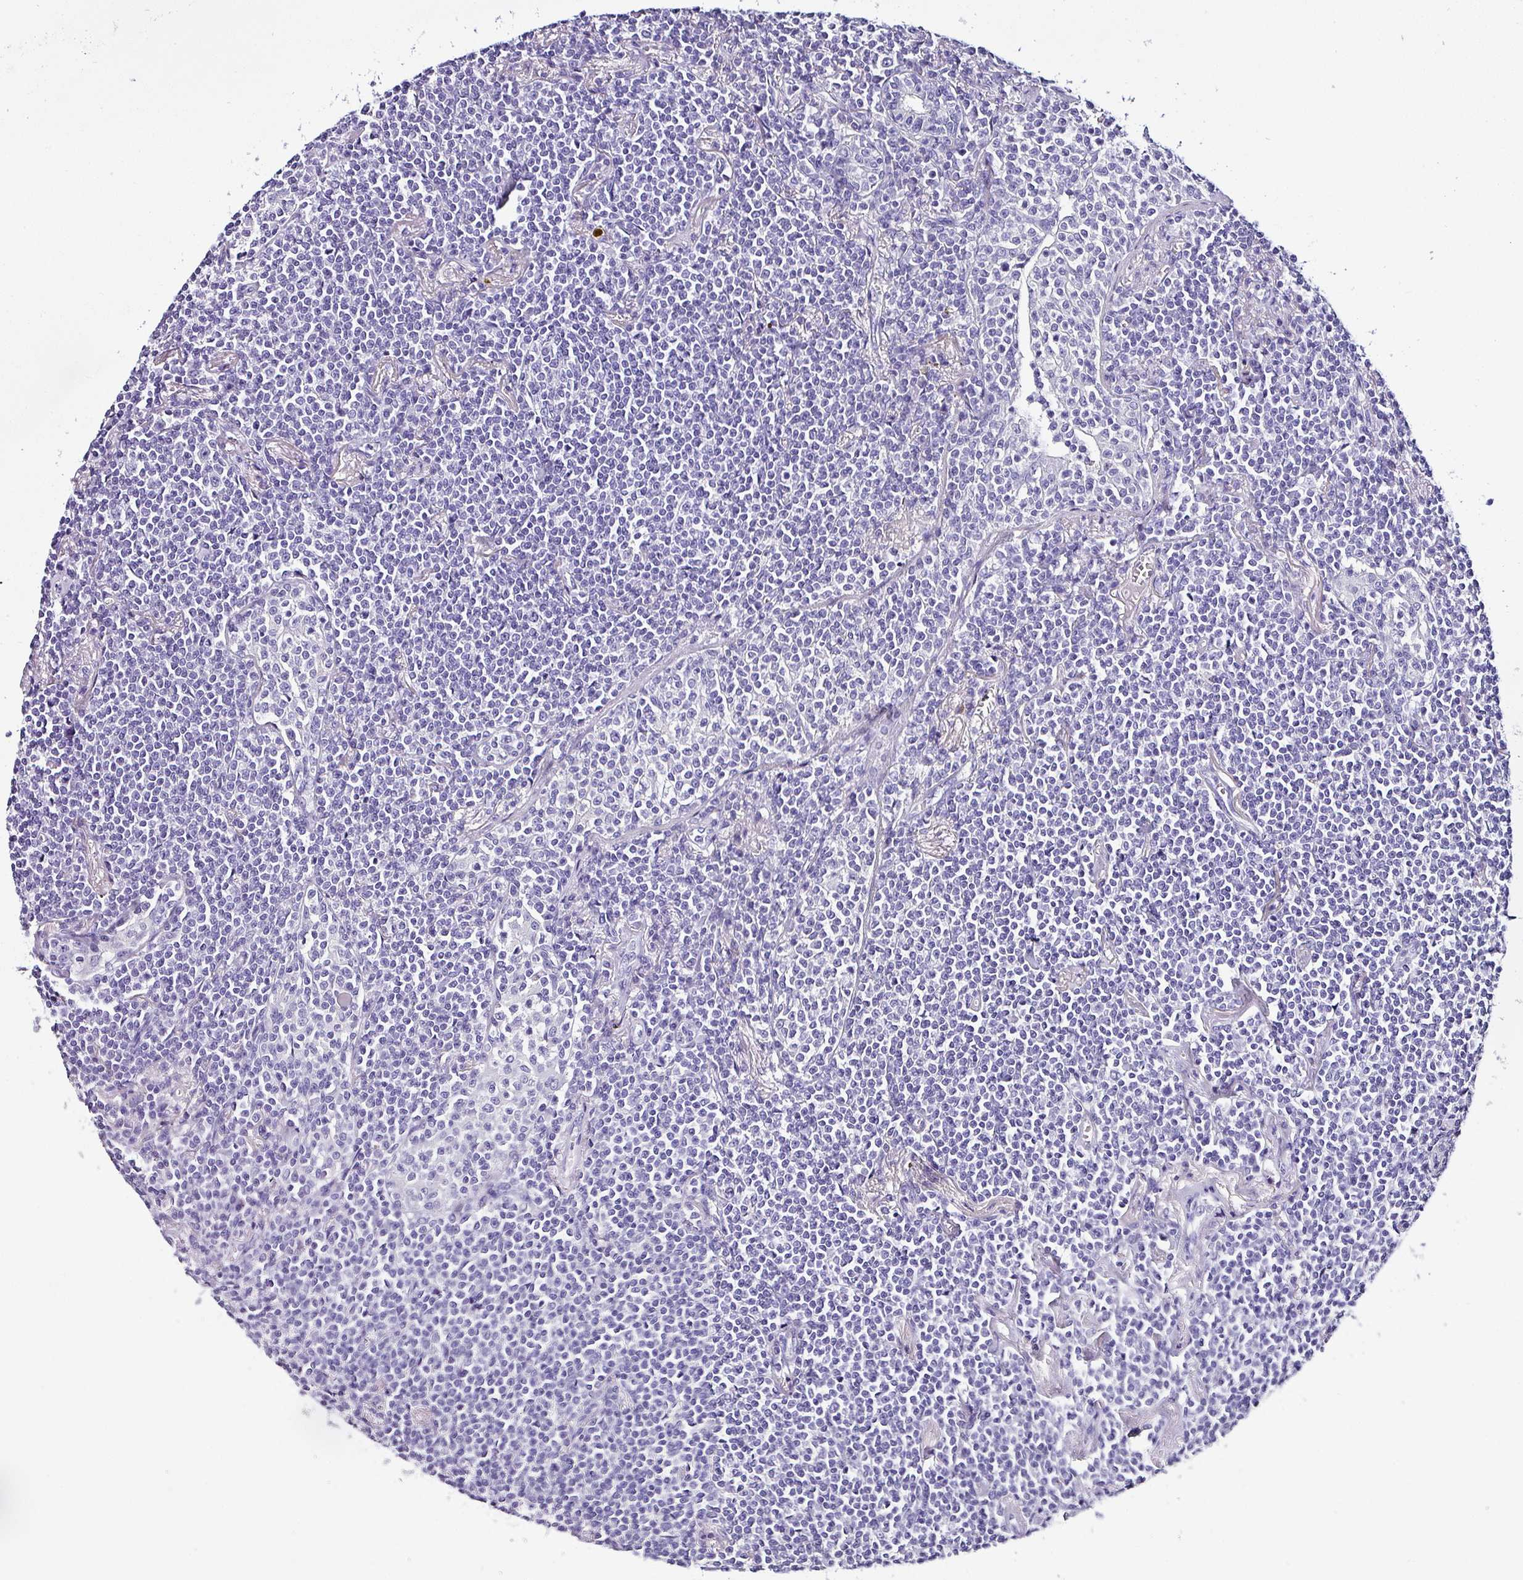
{"staining": {"intensity": "negative", "quantity": "none", "location": "none"}, "tissue": "lymphoma", "cell_type": "Tumor cells", "image_type": "cancer", "snomed": [{"axis": "morphology", "description": "Malignant lymphoma, non-Hodgkin's type, Low grade"}, {"axis": "topography", "description": "Lung"}], "caption": "Tumor cells are negative for protein expression in human malignant lymphoma, non-Hodgkin's type (low-grade).", "gene": "NAPSA", "patient": {"sex": "female", "age": 71}}